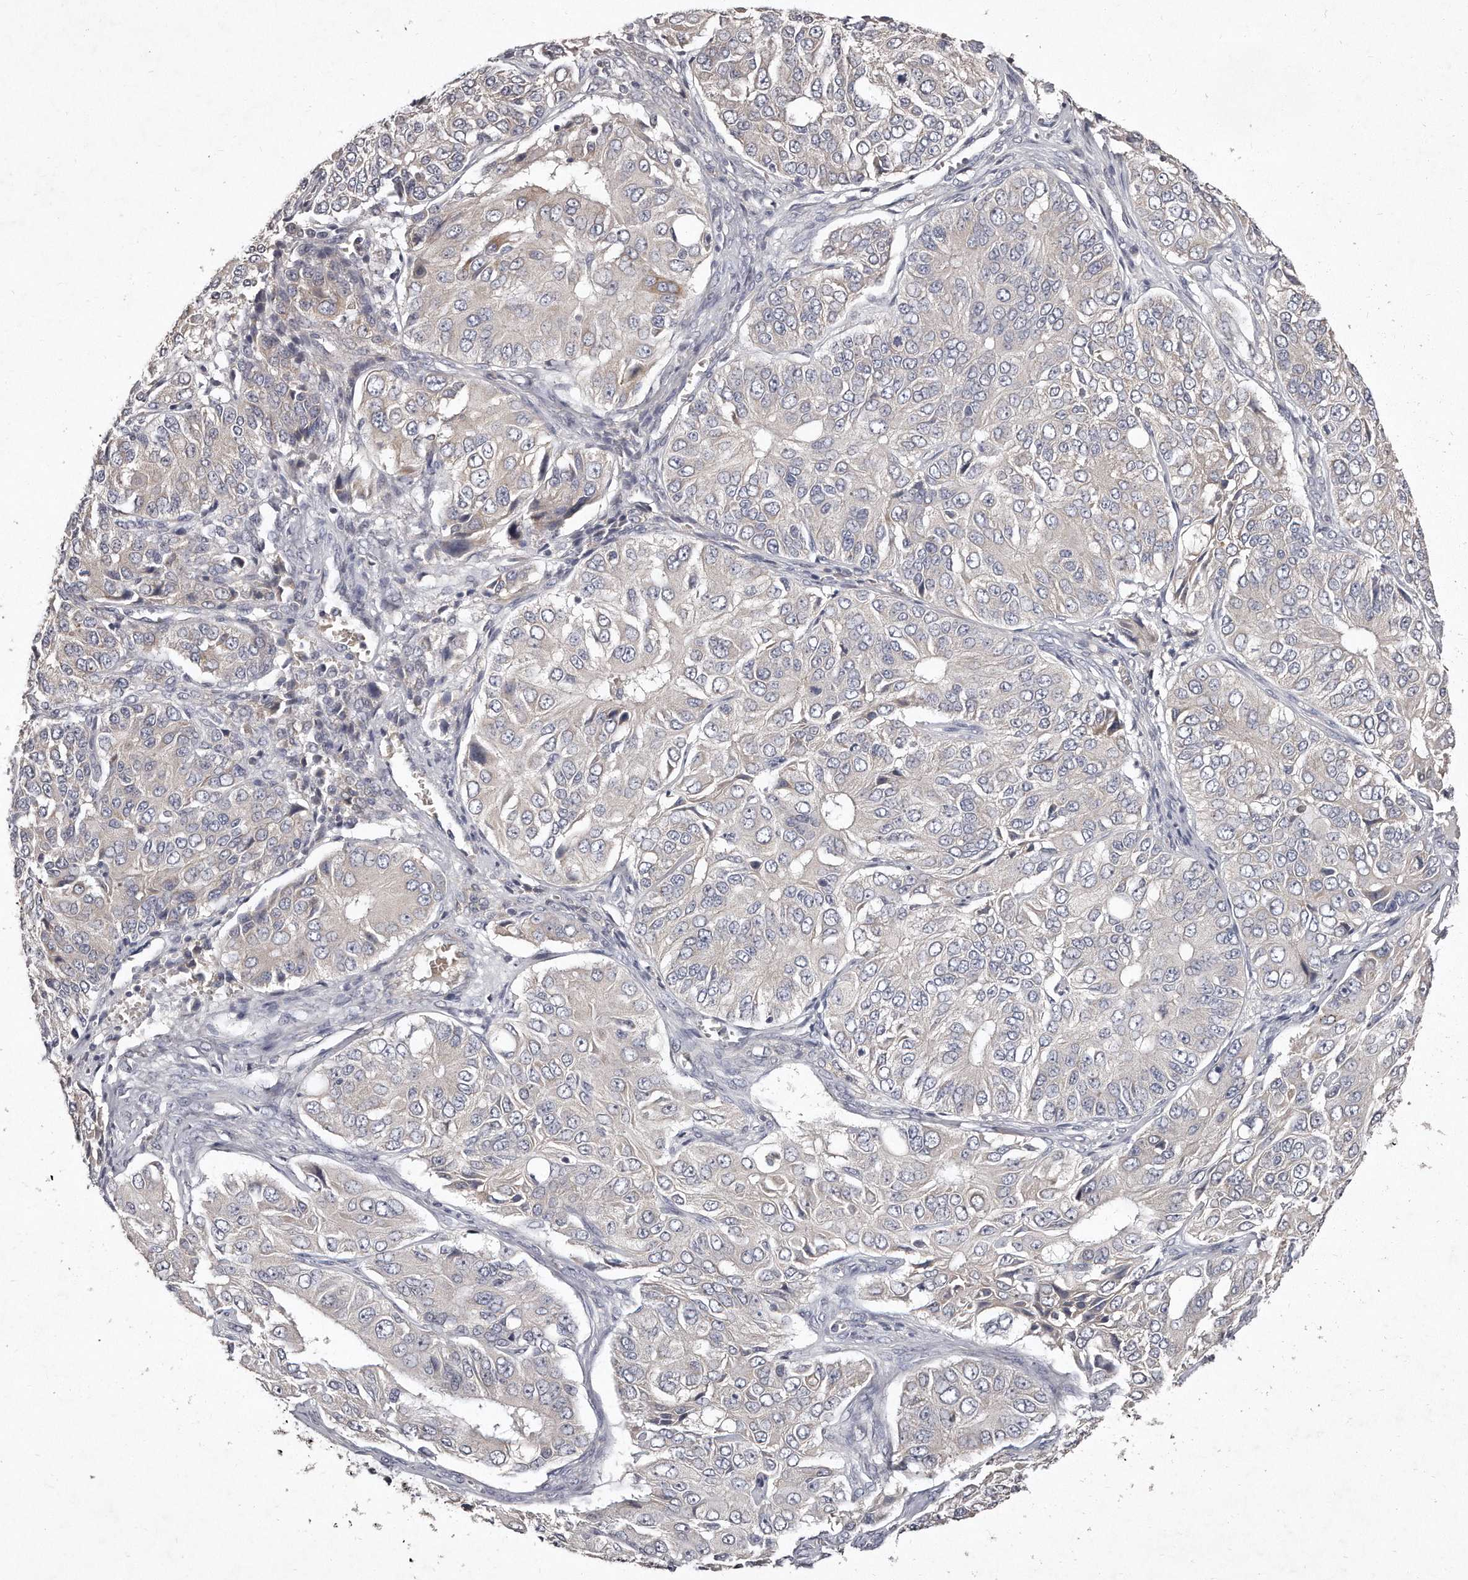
{"staining": {"intensity": "negative", "quantity": "none", "location": "none"}, "tissue": "ovarian cancer", "cell_type": "Tumor cells", "image_type": "cancer", "snomed": [{"axis": "morphology", "description": "Carcinoma, endometroid"}, {"axis": "topography", "description": "Ovary"}], "caption": "An IHC micrograph of ovarian cancer (endometroid carcinoma) is shown. There is no staining in tumor cells of ovarian cancer (endometroid carcinoma).", "gene": "TECR", "patient": {"sex": "female", "age": 51}}